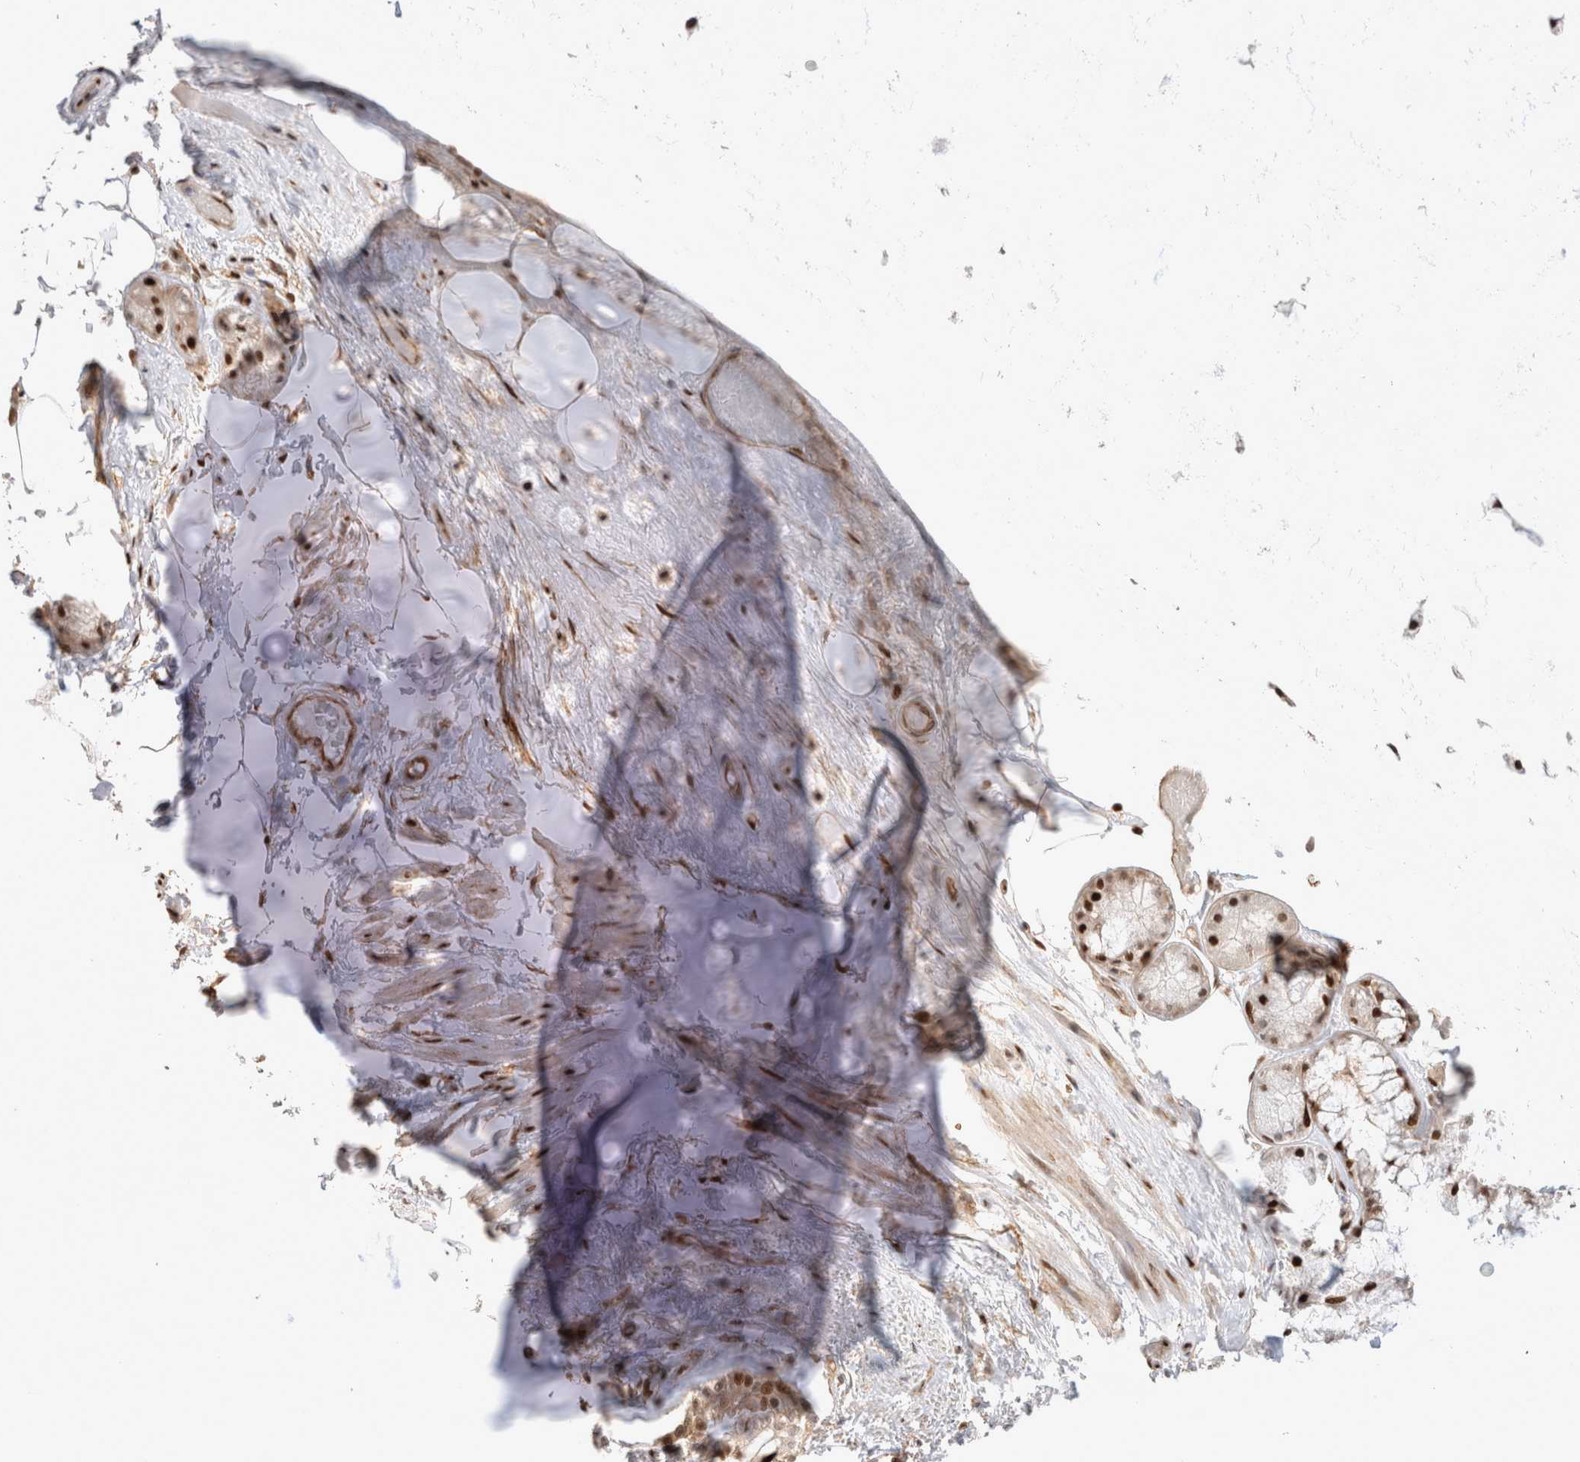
{"staining": {"intensity": "negative", "quantity": "none", "location": "none"}, "tissue": "adipose tissue", "cell_type": "Adipocytes", "image_type": "normal", "snomed": [{"axis": "morphology", "description": "Normal tissue, NOS"}, {"axis": "topography", "description": "Bronchus"}], "caption": "High power microscopy histopathology image of an IHC histopathology image of unremarkable adipose tissue, revealing no significant staining in adipocytes. Nuclei are stained in blue.", "gene": "TCF4", "patient": {"sex": "male", "age": 66}}